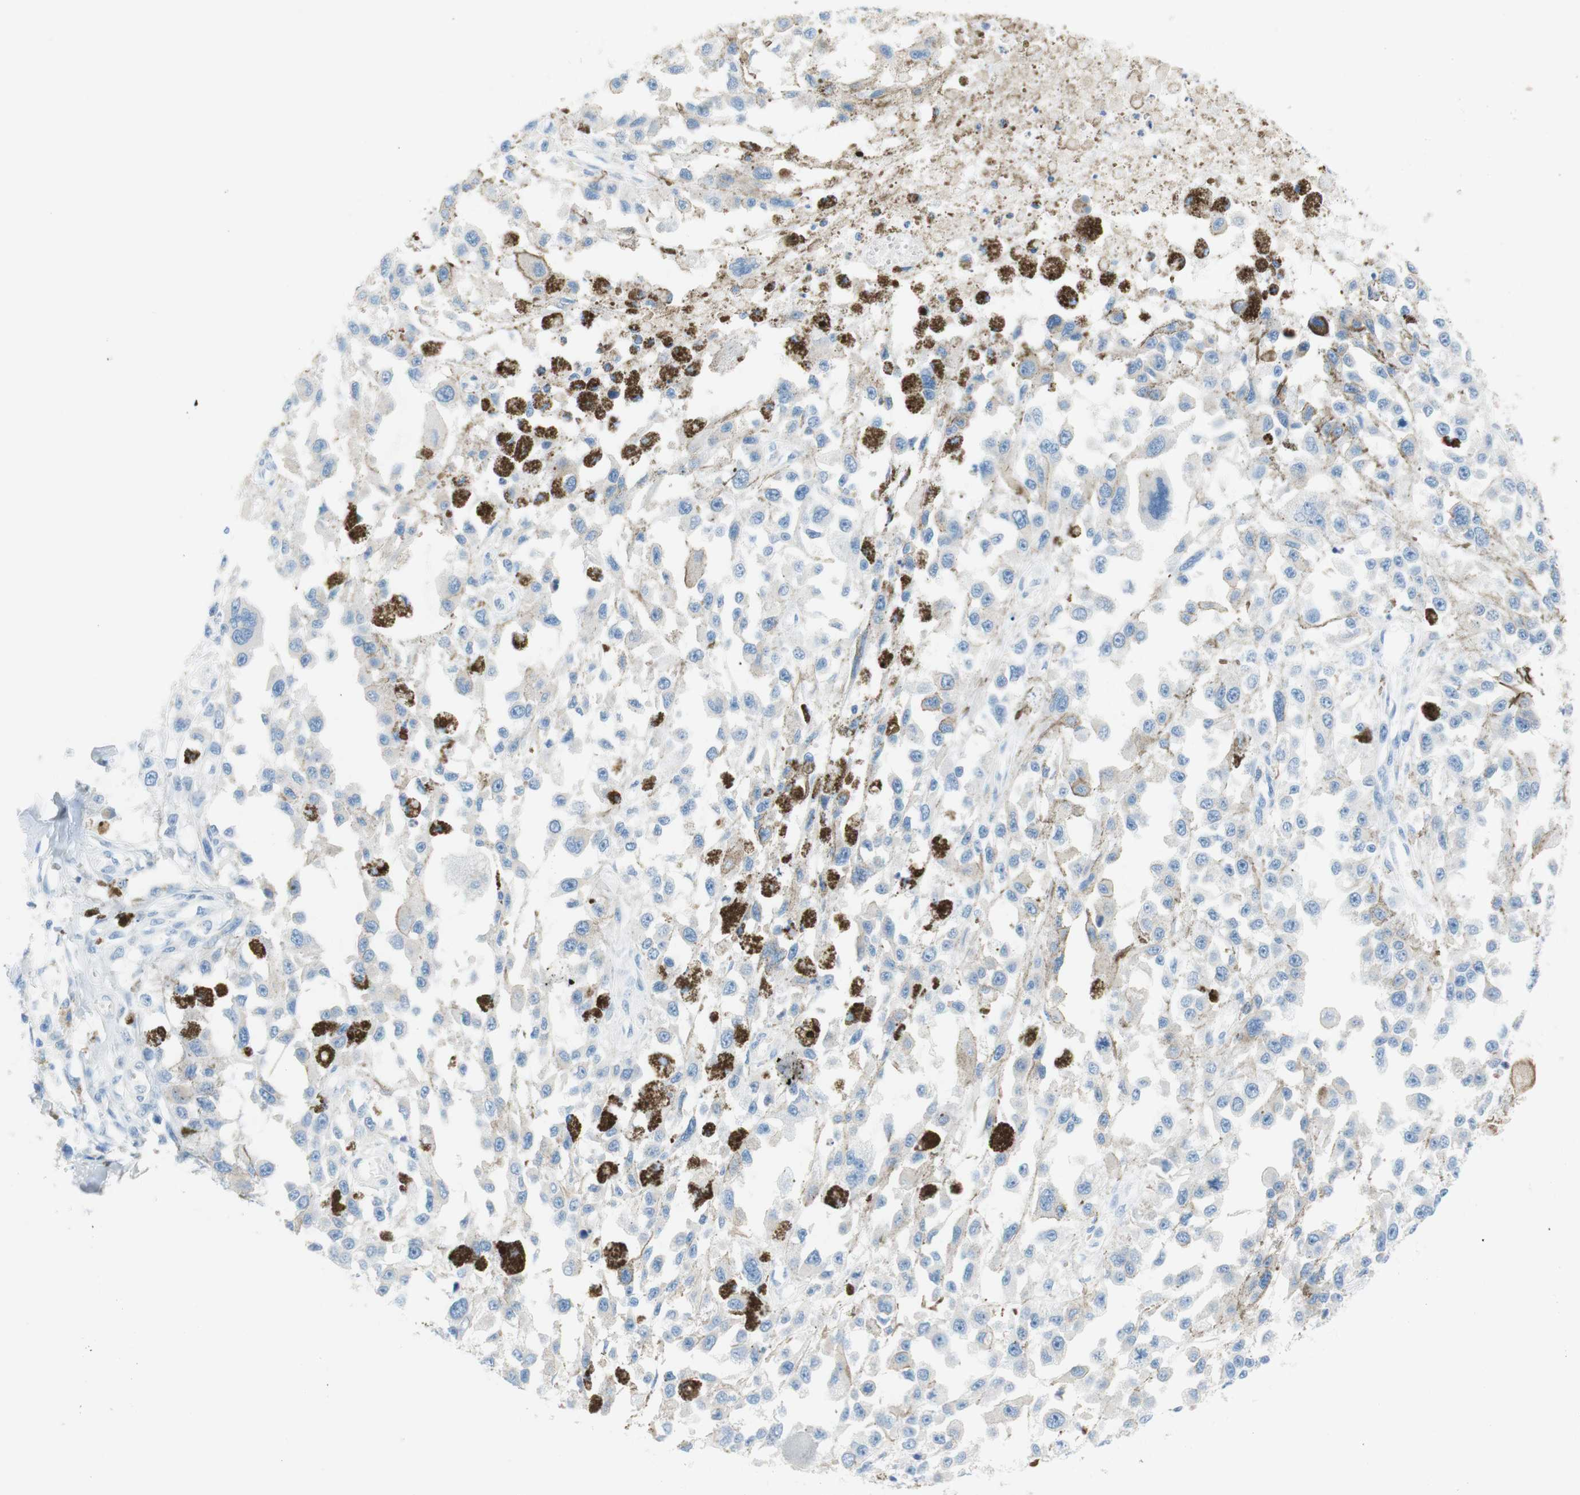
{"staining": {"intensity": "negative", "quantity": "none", "location": "none"}, "tissue": "melanoma", "cell_type": "Tumor cells", "image_type": "cancer", "snomed": [{"axis": "morphology", "description": "Malignant melanoma, Metastatic site"}, {"axis": "topography", "description": "Lymph node"}], "caption": "Malignant melanoma (metastatic site) stained for a protein using immunohistochemistry (IHC) displays no positivity tumor cells.", "gene": "CEACAM1", "patient": {"sex": "male", "age": 59}}